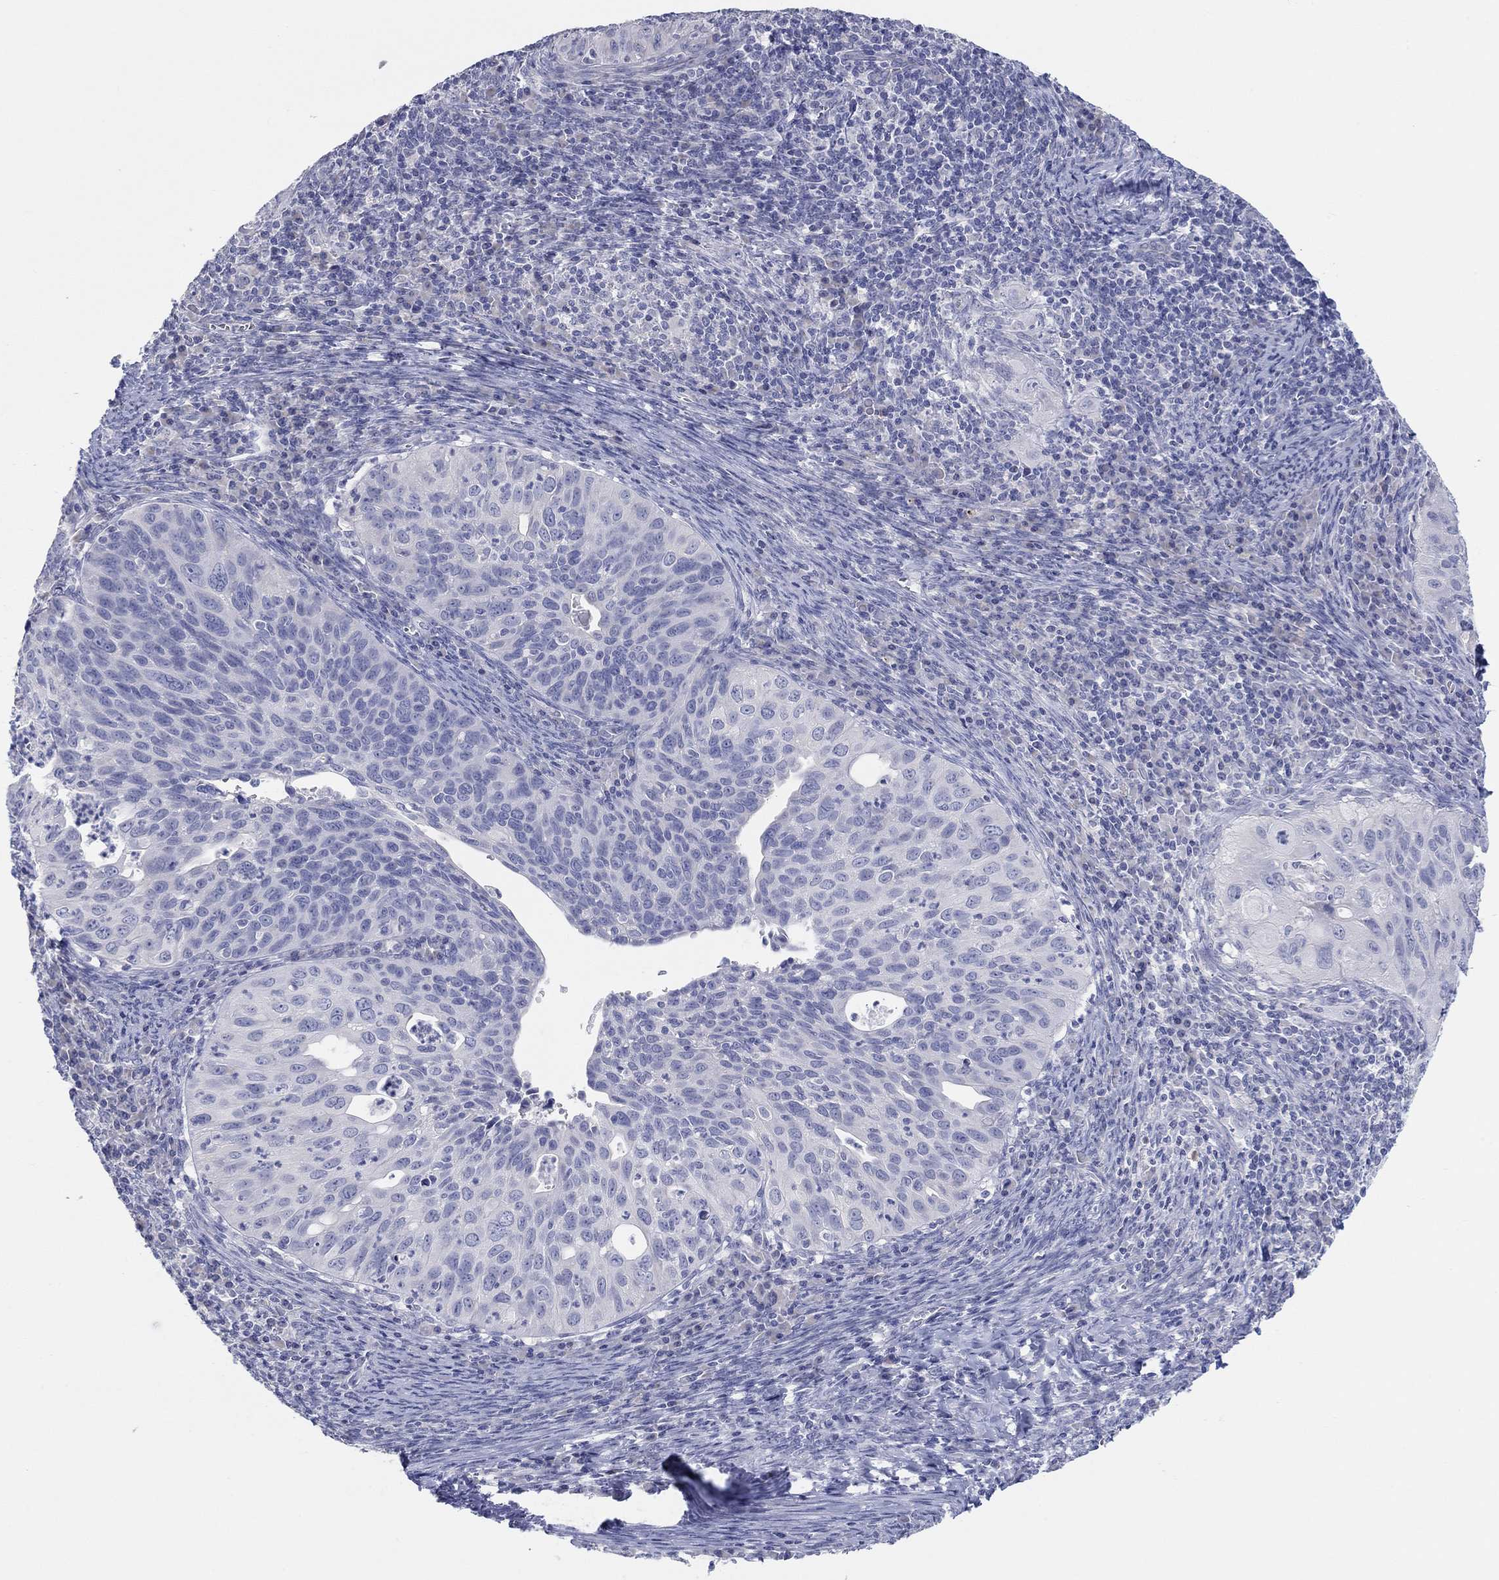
{"staining": {"intensity": "negative", "quantity": "none", "location": "none"}, "tissue": "cervical cancer", "cell_type": "Tumor cells", "image_type": "cancer", "snomed": [{"axis": "morphology", "description": "Squamous cell carcinoma, NOS"}, {"axis": "topography", "description": "Cervix"}], "caption": "DAB (3,3'-diaminobenzidine) immunohistochemical staining of human squamous cell carcinoma (cervical) demonstrates no significant staining in tumor cells.", "gene": "LRRC4C", "patient": {"sex": "female", "age": 26}}